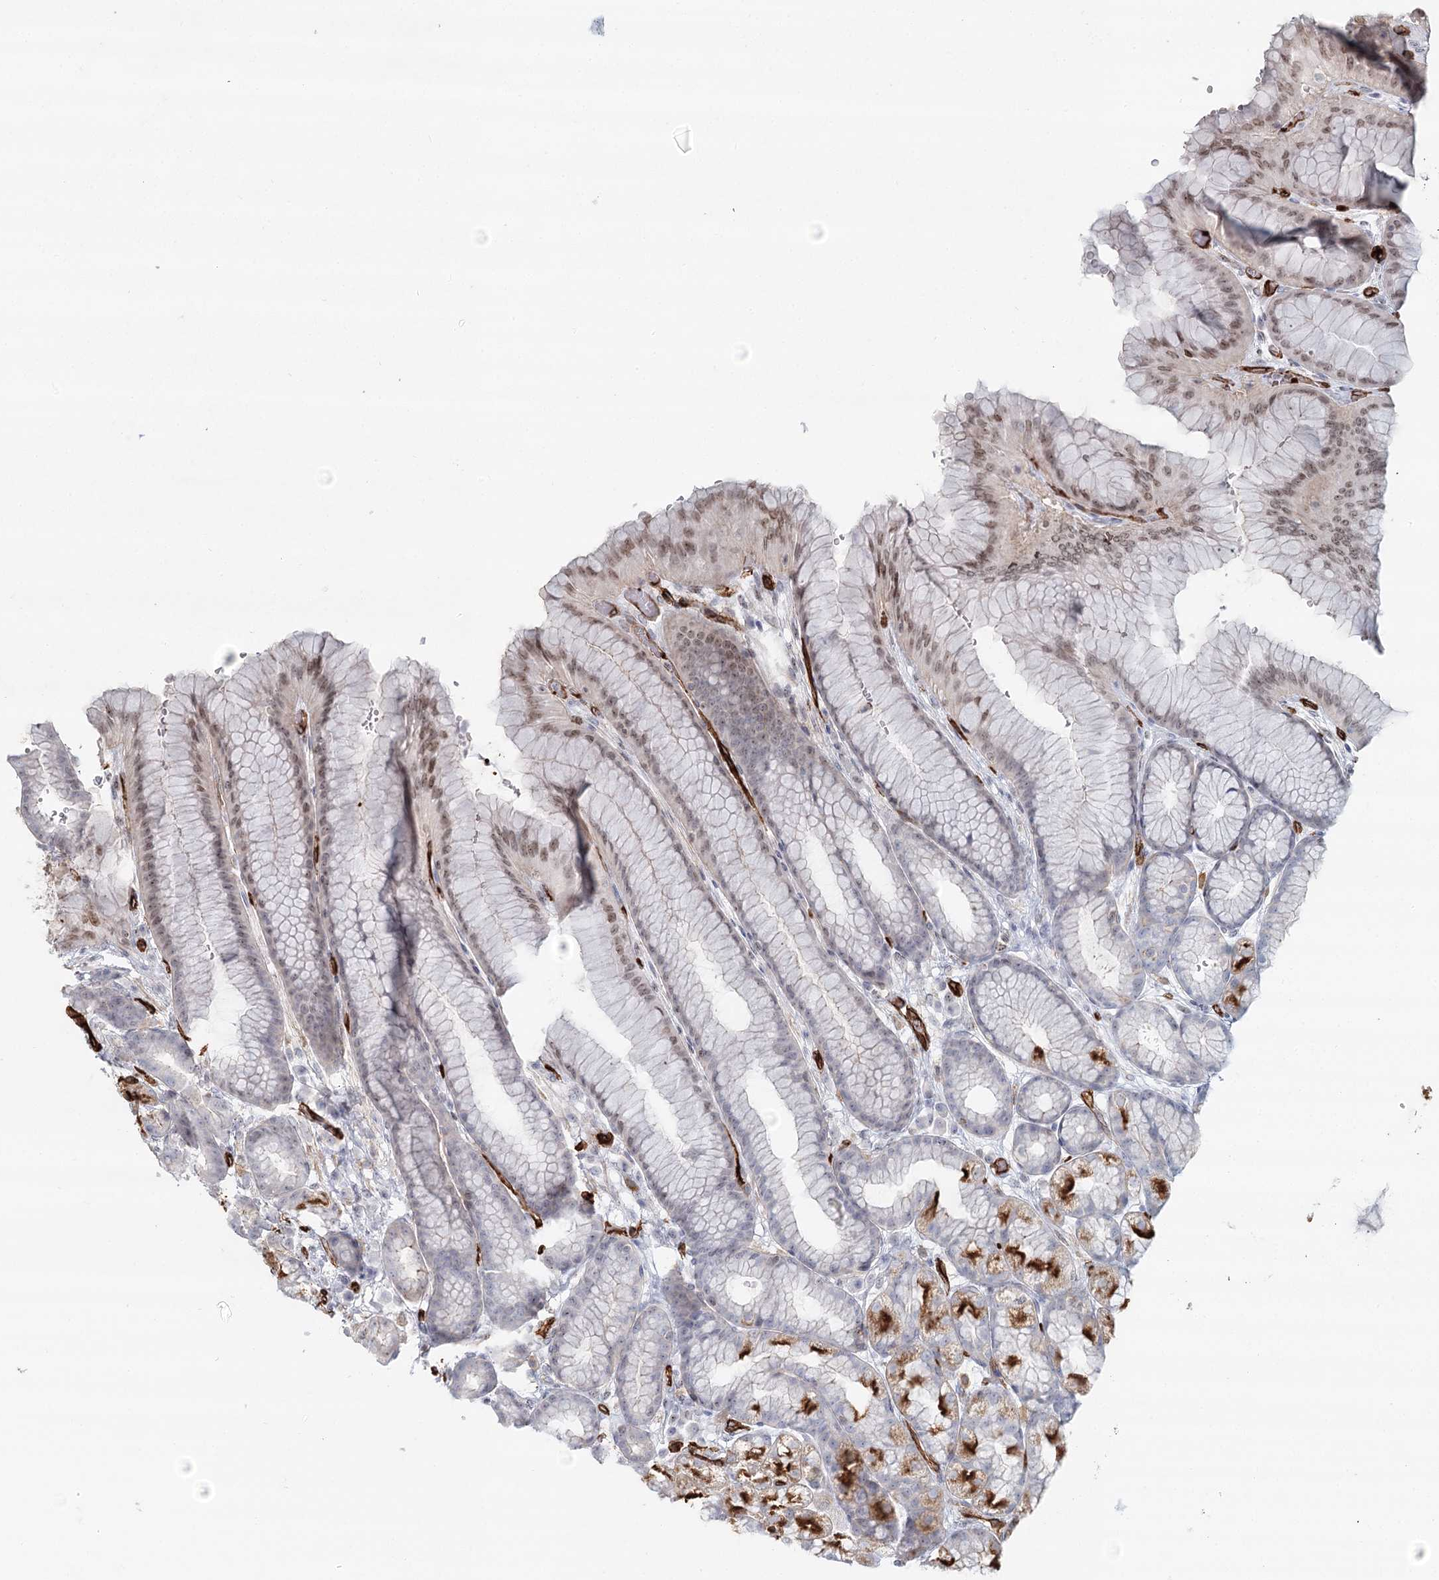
{"staining": {"intensity": "strong", "quantity": "25%-75%", "location": "cytoplasmic/membranous,nuclear"}, "tissue": "stomach", "cell_type": "Glandular cells", "image_type": "normal", "snomed": [{"axis": "morphology", "description": "Normal tissue, NOS"}, {"axis": "morphology", "description": "Adenocarcinoma, NOS"}, {"axis": "topography", "description": "Stomach"}], "caption": "The histopathology image exhibits staining of benign stomach, revealing strong cytoplasmic/membranous,nuclear protein expression (brown color) within glandular cells. The protein of interest is stained brown, and the nuclei are stained in blue (DAB (3,3'-diaminobenzidine) IHC with brightfield microscopy, high magnification).", "gene": "ZFYVE28", "patient": {"sex": "male", "age": 57}}